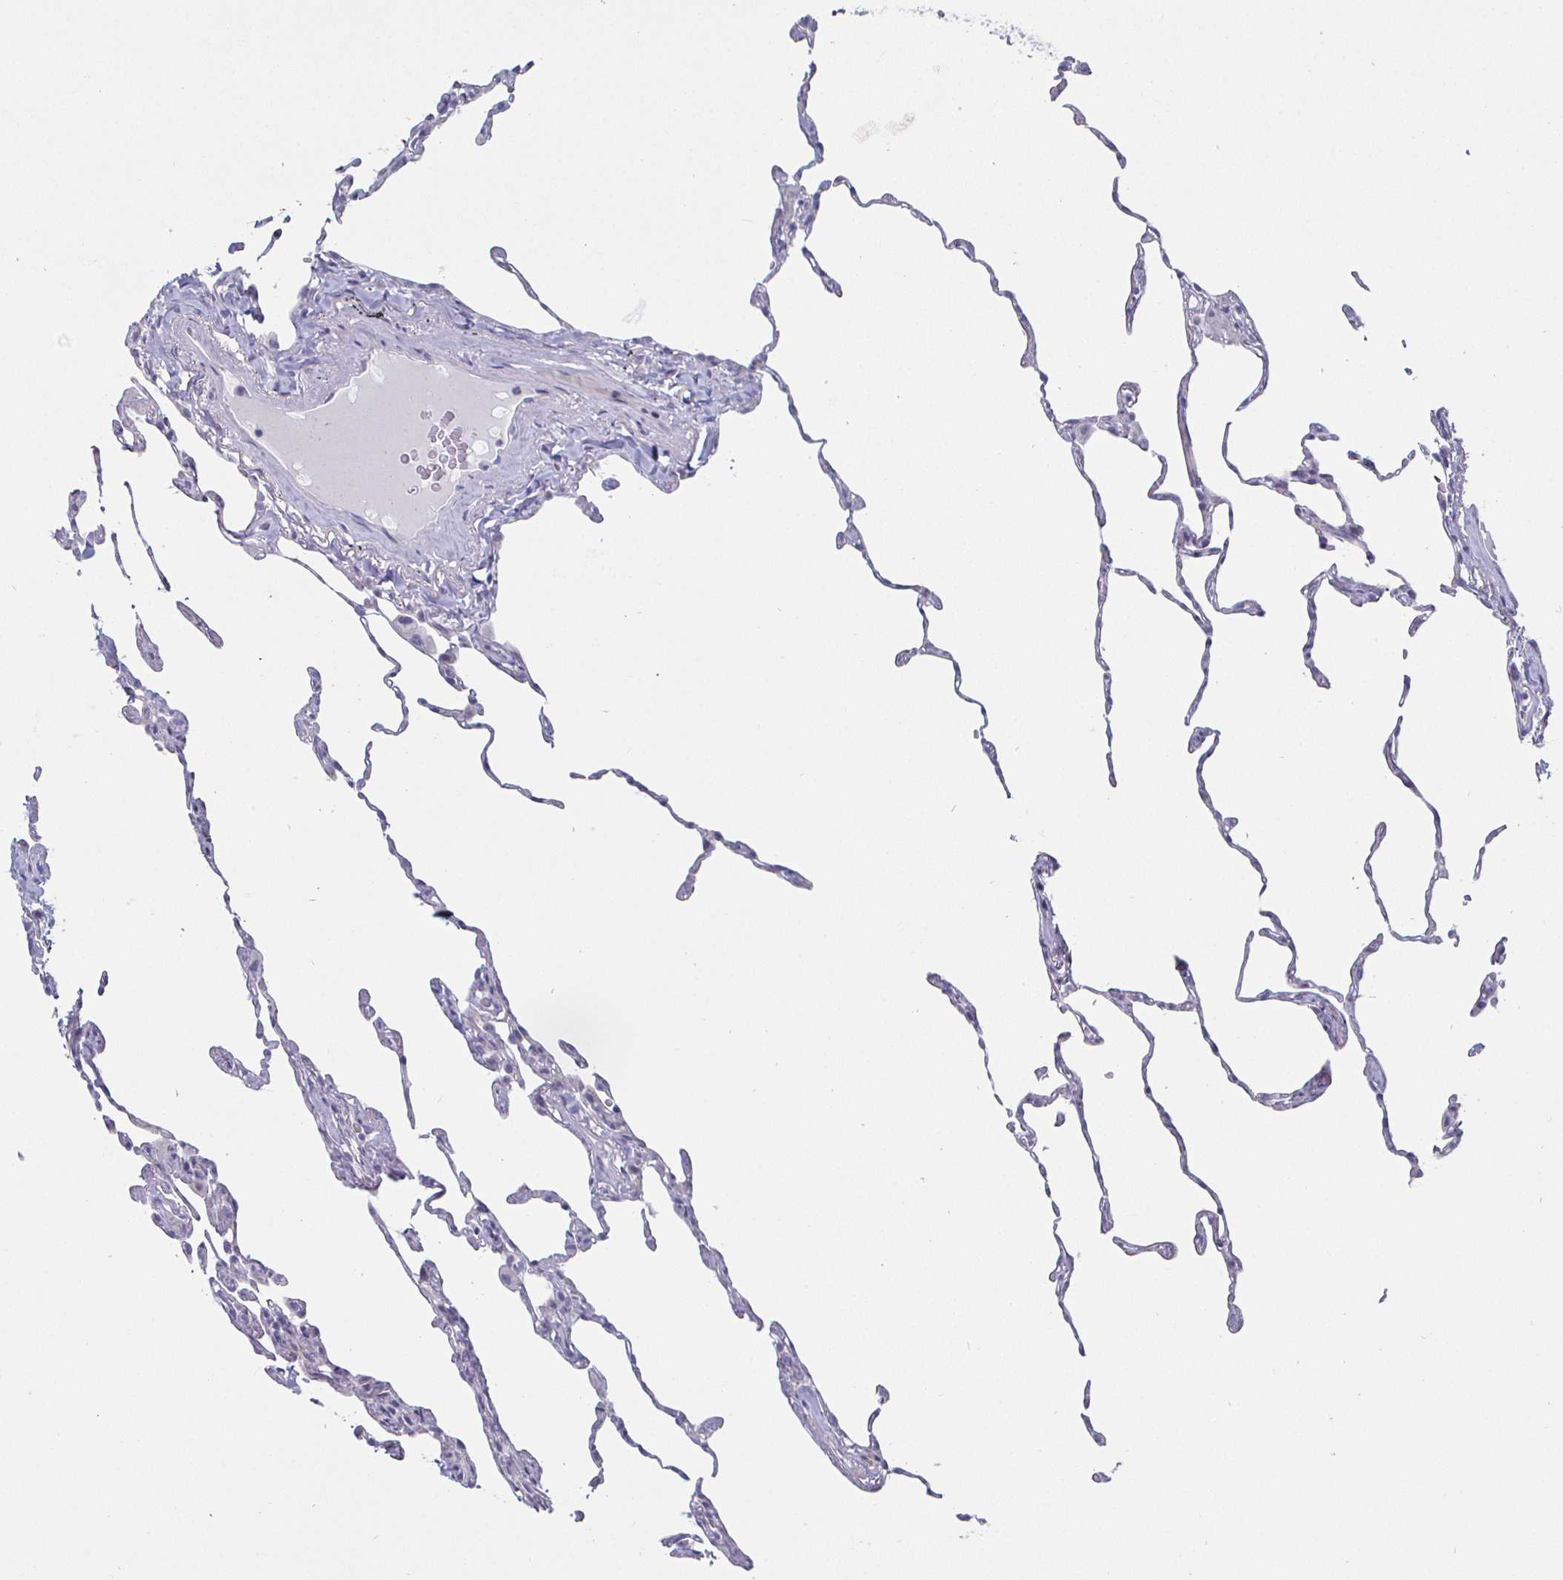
{"staining": {"intensity": "negative", "quantity": "none", "location": "none"}, "tissue": "lung", "cell_type": "Alveolar cells", "image_type": "normal", "snomed": [{"axis": "morphology", "description": "Normal tissue, NOS"}, {"axis": "topography", "description": "Lung"}], "caption": "The micrograph displays no staining of alveolar cells in unremarkable lung. Brightfield microscopy of immunohistochemistry stained with DAB (brown) and hematoxylin (blue), captured at high magnification.", "gene": "DMRTB1", "patient": {"sex": "female", "age": 57}}